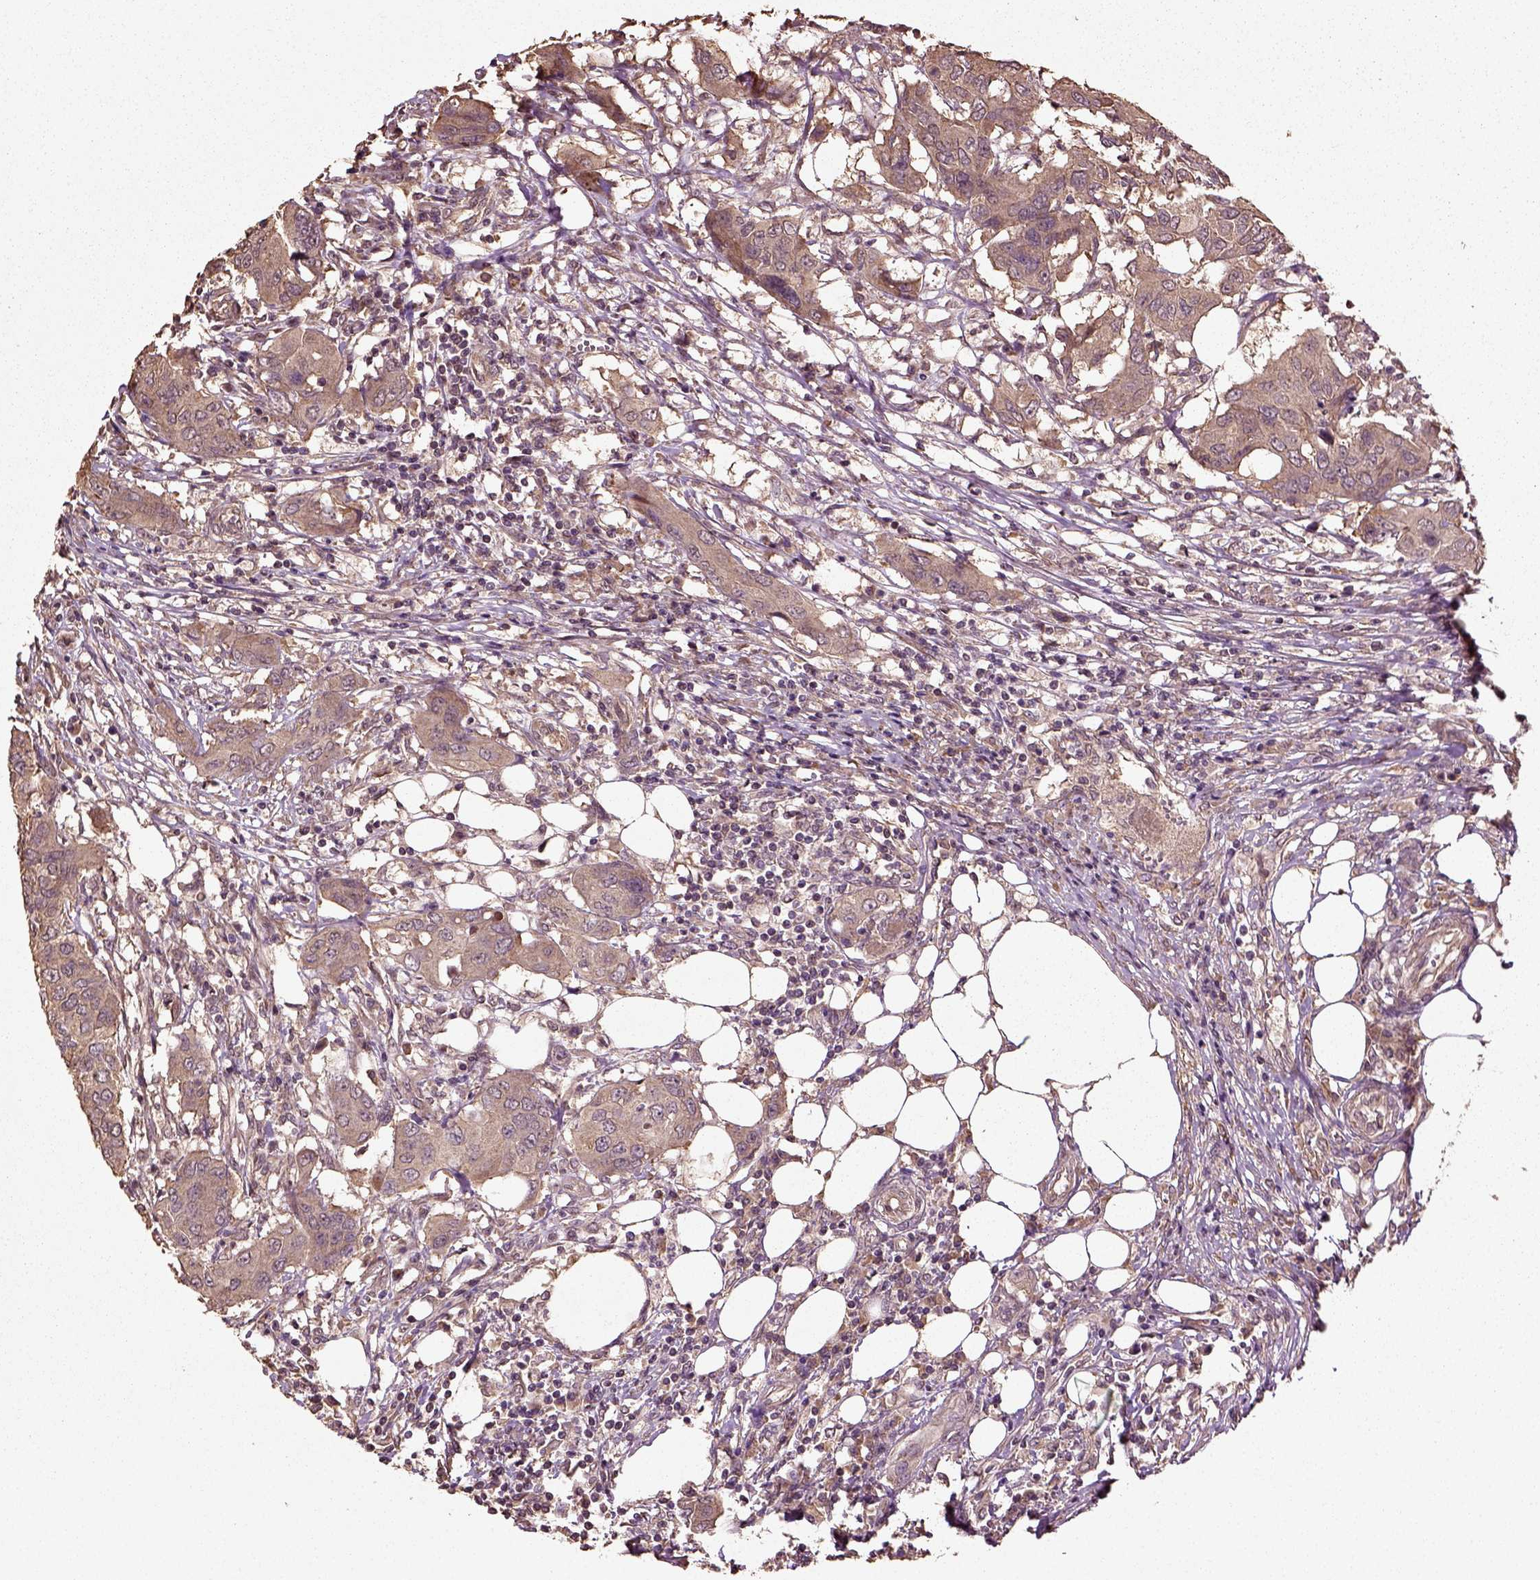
{"staining": {"intensity": "moderate", "quantity": ">75%", "location": "cytoplasmic/membranous"}, "tissue": "urothelial cancer", "cell_type": "Tumor cells", "image_type": "cancer", "snomed": [{"axis": "morphology", "description": "Urothelial carcinoma, NOS"}, {"axis": "morphology", "description": "Urothelial carcinoma, High grade"}, {"axis": "topography", "description": "Urinary bladder"}], "caption": "The histopathology image shows a brown stain indicating the presence of a protein in the cytoplasmic/membranous of tumor cells in urothelial cancer.", "gene": "ERV3-1", "patient": {"sex": "male", "age": 63}}